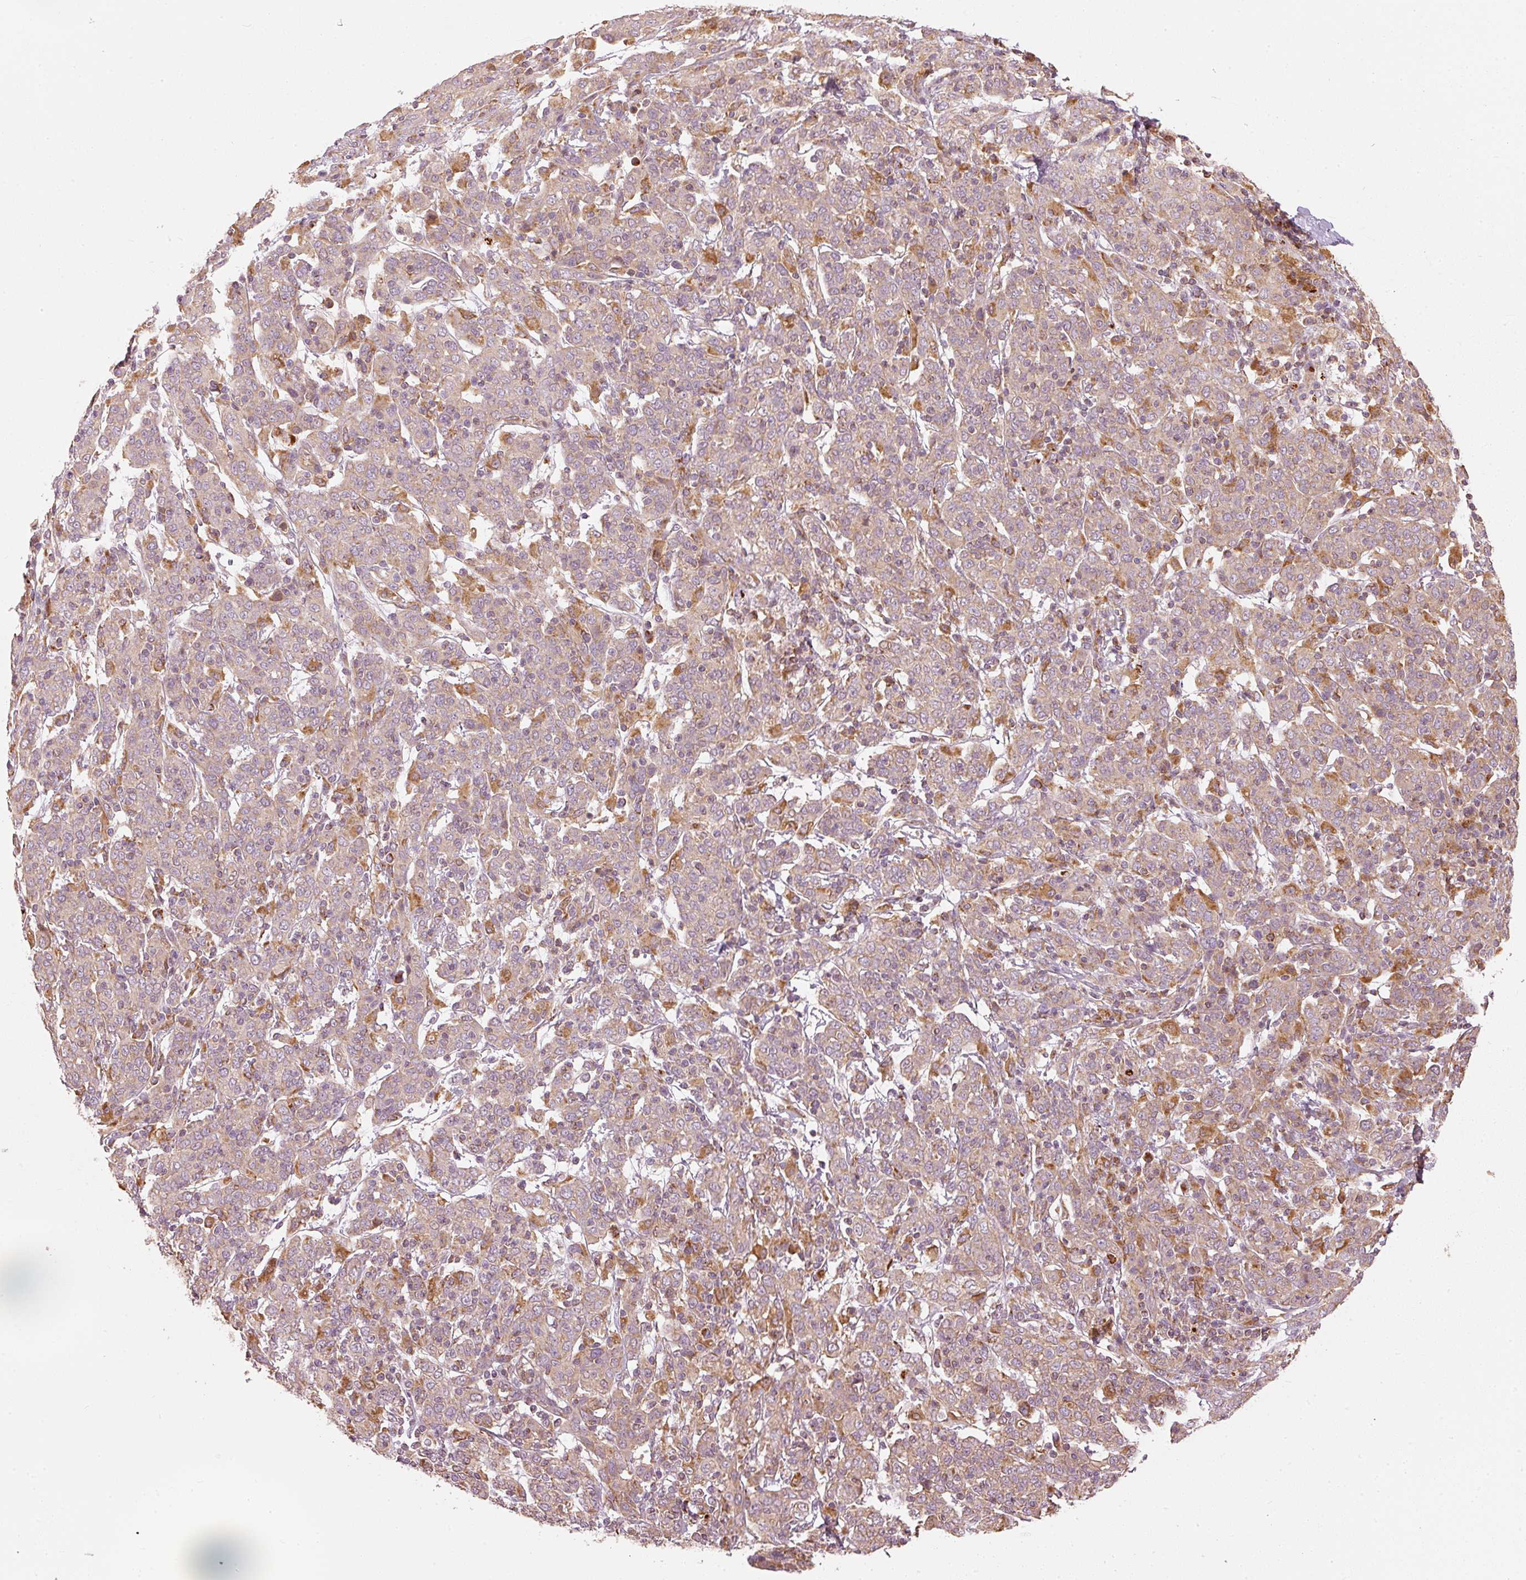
{"staining": {"intensity": "moderate", "quantity": "25%-75%", "location": "cytoplasmic/membranous"}, "tissue": "cervical cancer", "cell_type": "Tumor cells", "image_type": "cancer", "snomed": [{"axis": "morphology", "description": "Squamous cell carcinoma, NOS"}, {"axis": "topography", "description": "Cervix"}], "caption": "An immunohistochemistry photomicrograph of tumor tissue is shown. Protein staining in brown shows moderate cytoplasmic/membranous positivity in squamous cell carcinoma (cervical) within tumor cells. The staining was performed using DAB (3,3'-diaminobenzidine), with brown indicating positive protein expression. Nuclei are stained blue with hematoxylin.", "gene": "MTHFD1L", "patient": {"sex": "female", "age": 67}}